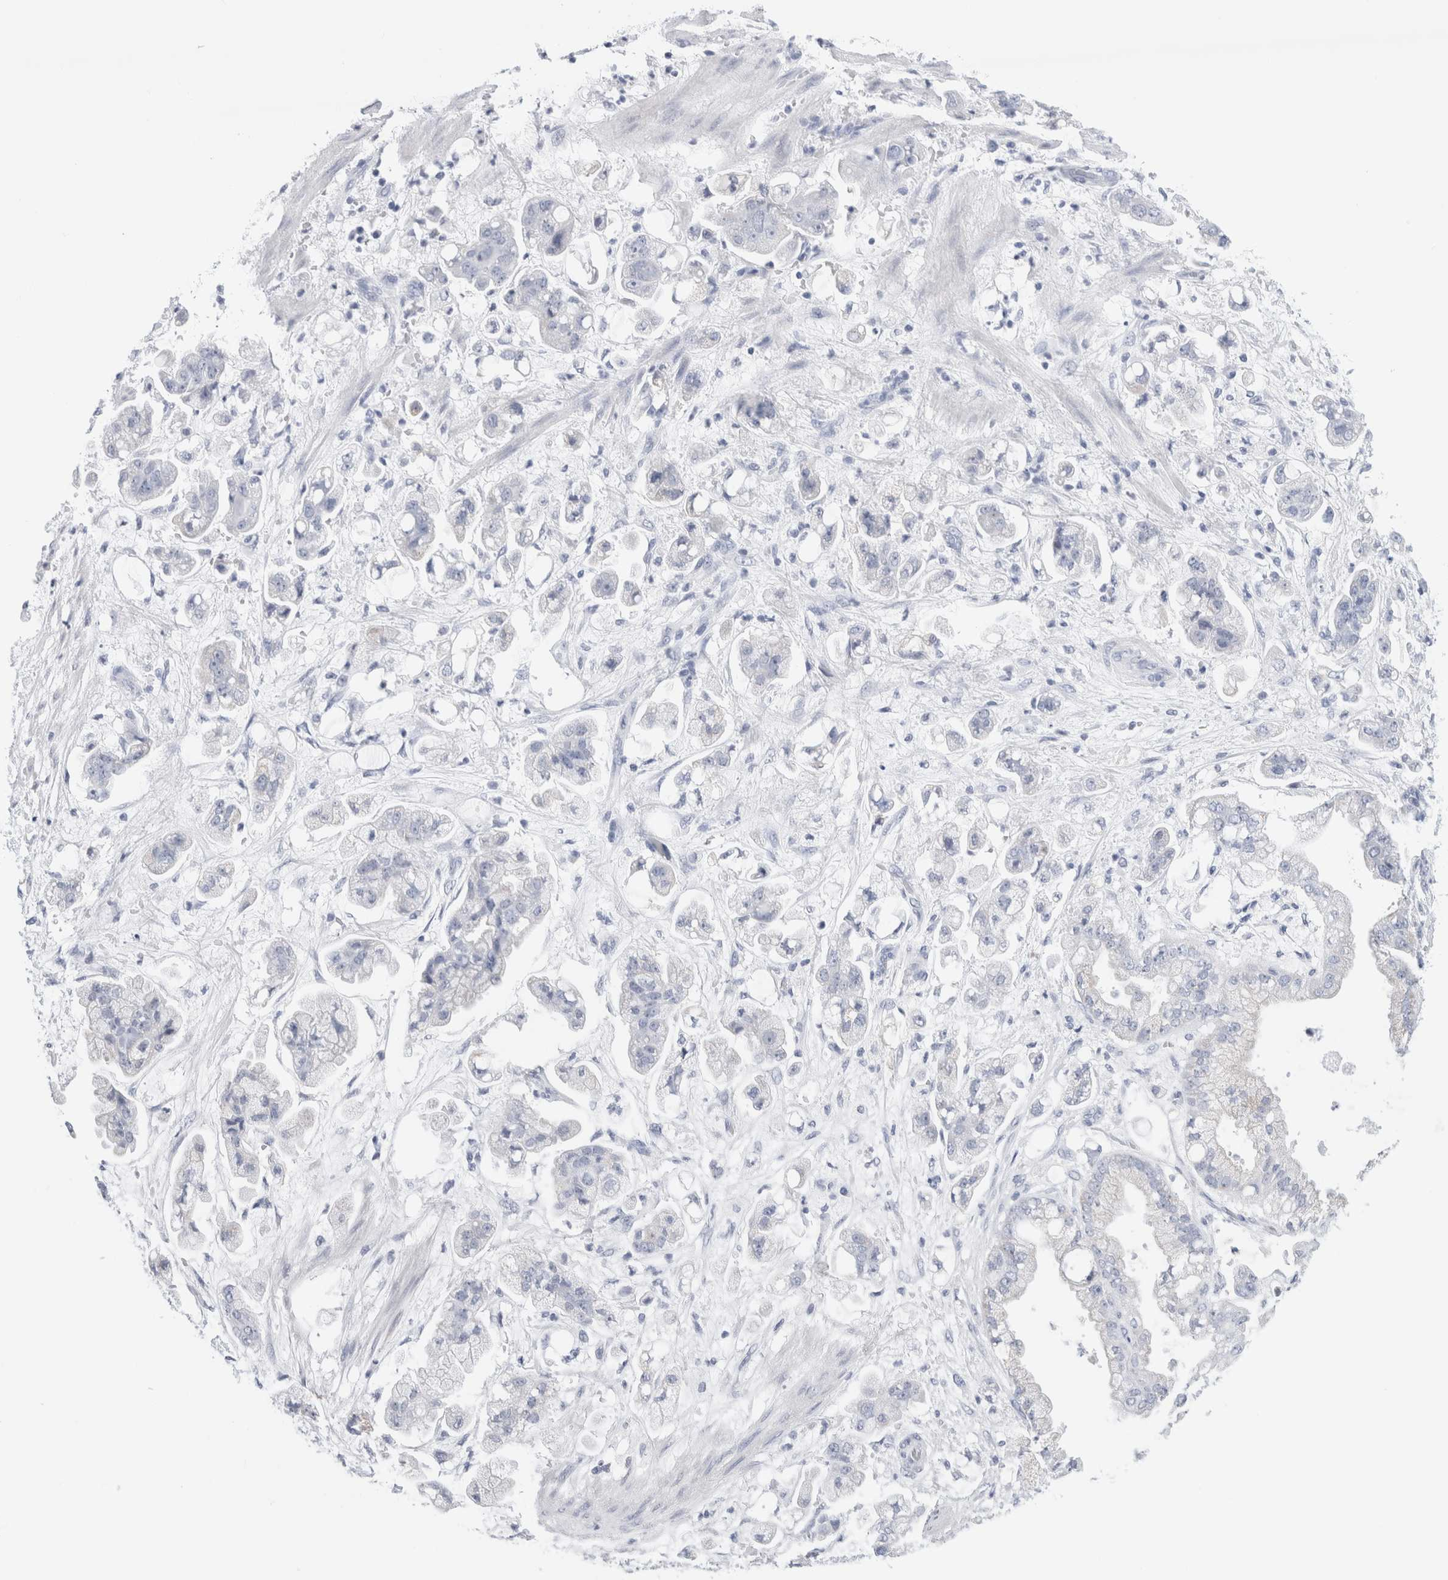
{"staining": {"intensity": "negative", "quantity": "none", "location": "none"}, "tissue": "stomach cancer", "cell_type": "Tumor cells", "image_type": "cancer", "snomed": [{"axis": "morphology", "description": "Adenocarcinoma, NOS"}, {"axis": "topography", "description": "Stomach"}], "caption": "Immunohistochemistry photomicrograph of neoplastic tissue: adenocarcinoma (stomach) stained with DAB (3,3'-diaminobenzidine) shows no significant protein staining in tumor cells.", "gene": "ECHDC2", "patient": {"sex": "male", "age": 62}}